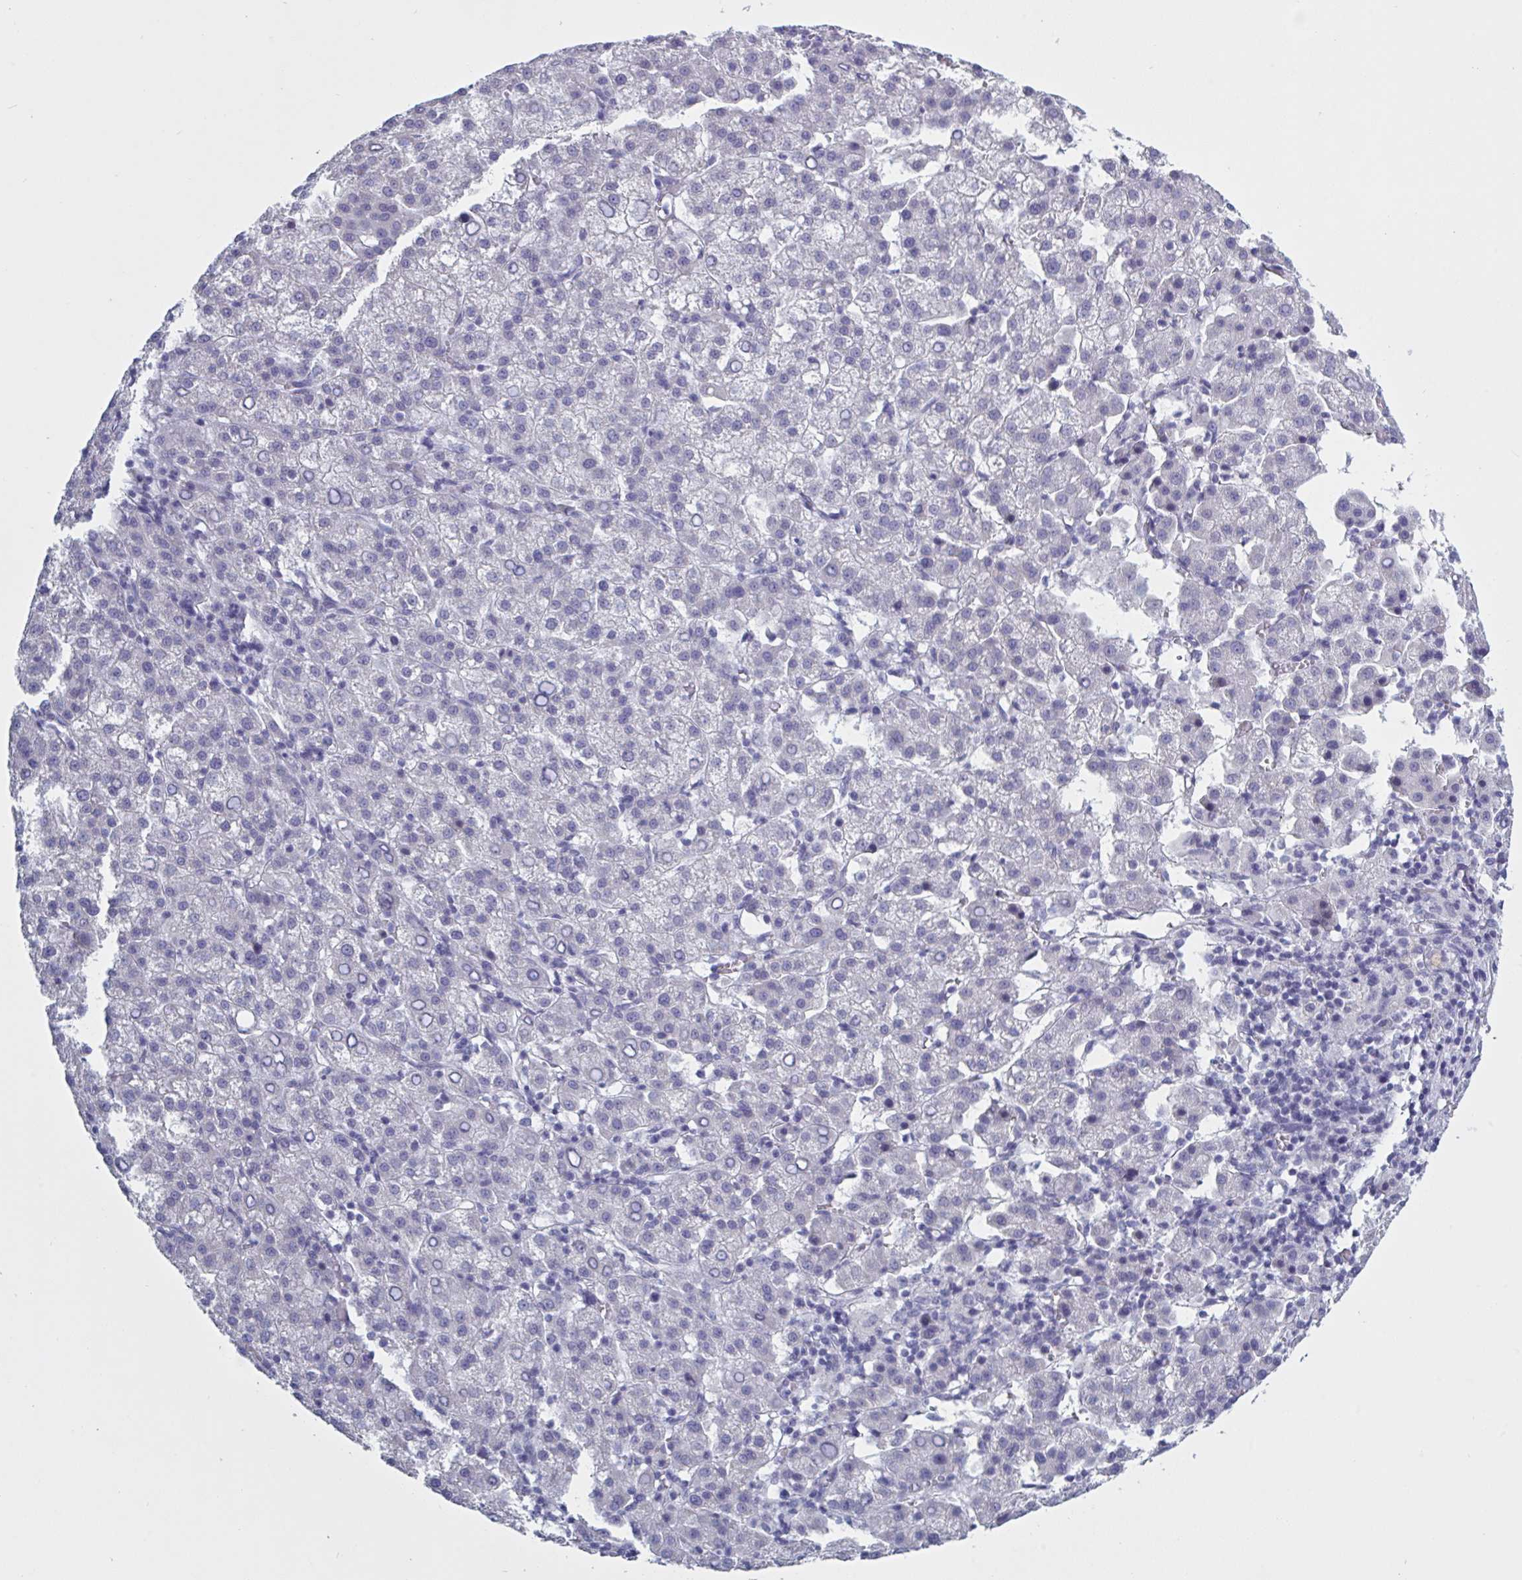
{"staining": {"intensity": "negative", "quantity": "none", "location": "none"}, "tissue": "liver cancer", "cell_type": "Tumor cells", "image_type": "cancer", "snomed": [{"axis": "morphology", "description": "Carcinoma, Hepatocellular, NOS"}, {"axis": "topography", "description": "Liver"}], "caption": "This photomicrograph is of liver cancer (hepatocellular carcinoma) stained with immunohistochemistry (IHC) to label a protein in brown with the nuclei are counter-stained blue. There is no positivity in tumor cells.", "gene": "NDUFC2", "patient": {"sex": "female", "age": 58}}